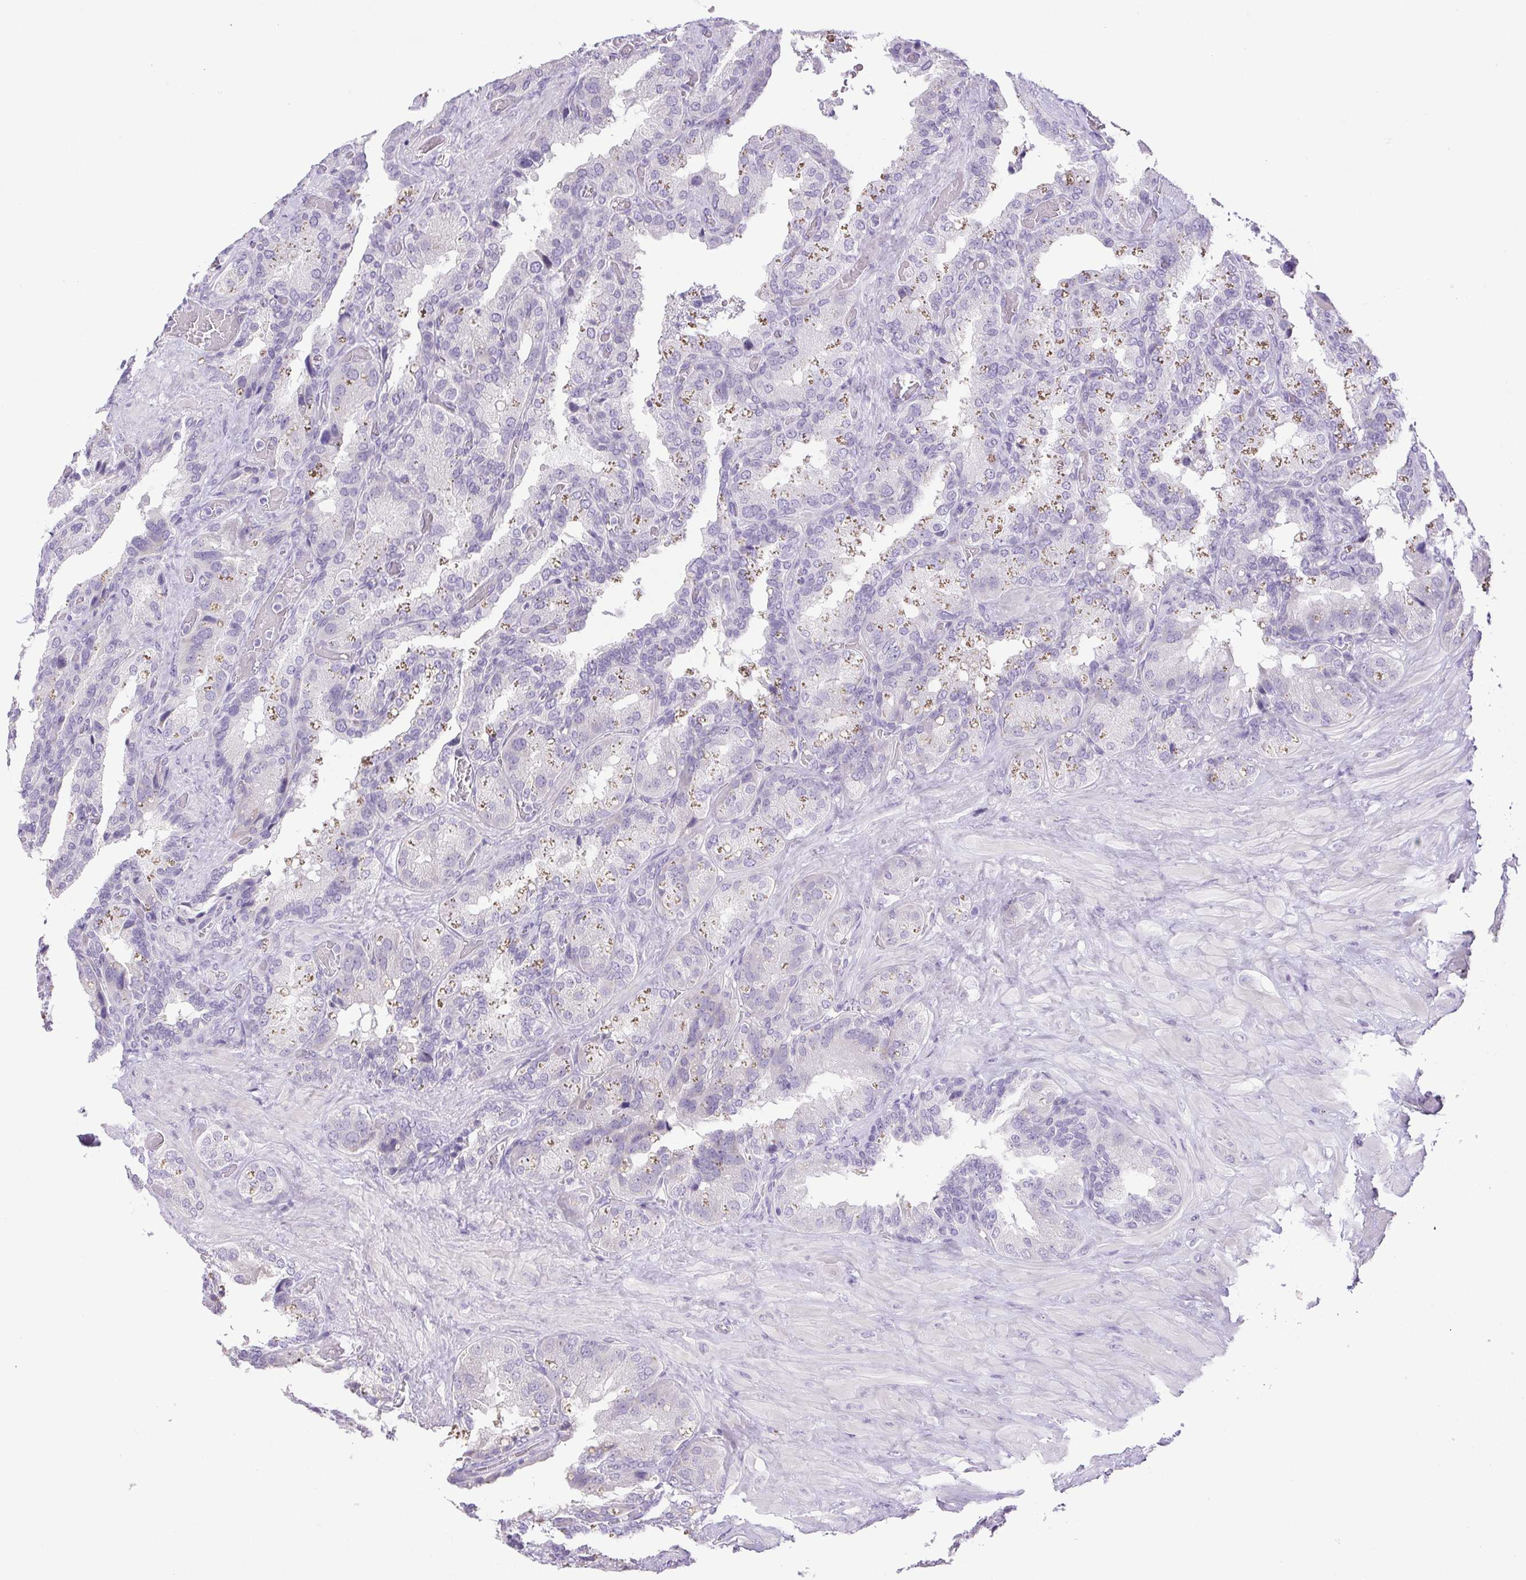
{"staining": {"intensity": "weak", "quantity": "25%-75%", "location": "cytoplasmic/membranous"}, "tissue": "seminal vesicle", "cell_type": "Glandular cells", "image_type": "normal", "snomed": [{"axis": "morphology", "description": "Normal tissue, NOS"}, {"axis": "topography", "description": "Seminal veicle"}], "caption": "The immunohistochemical stain labels weak cytoplasmic/membranous expression in glandular cells of normal seminal vesicle.", "gene": "PAPPA2", "patient": {"sex": "male", "age": 60}}